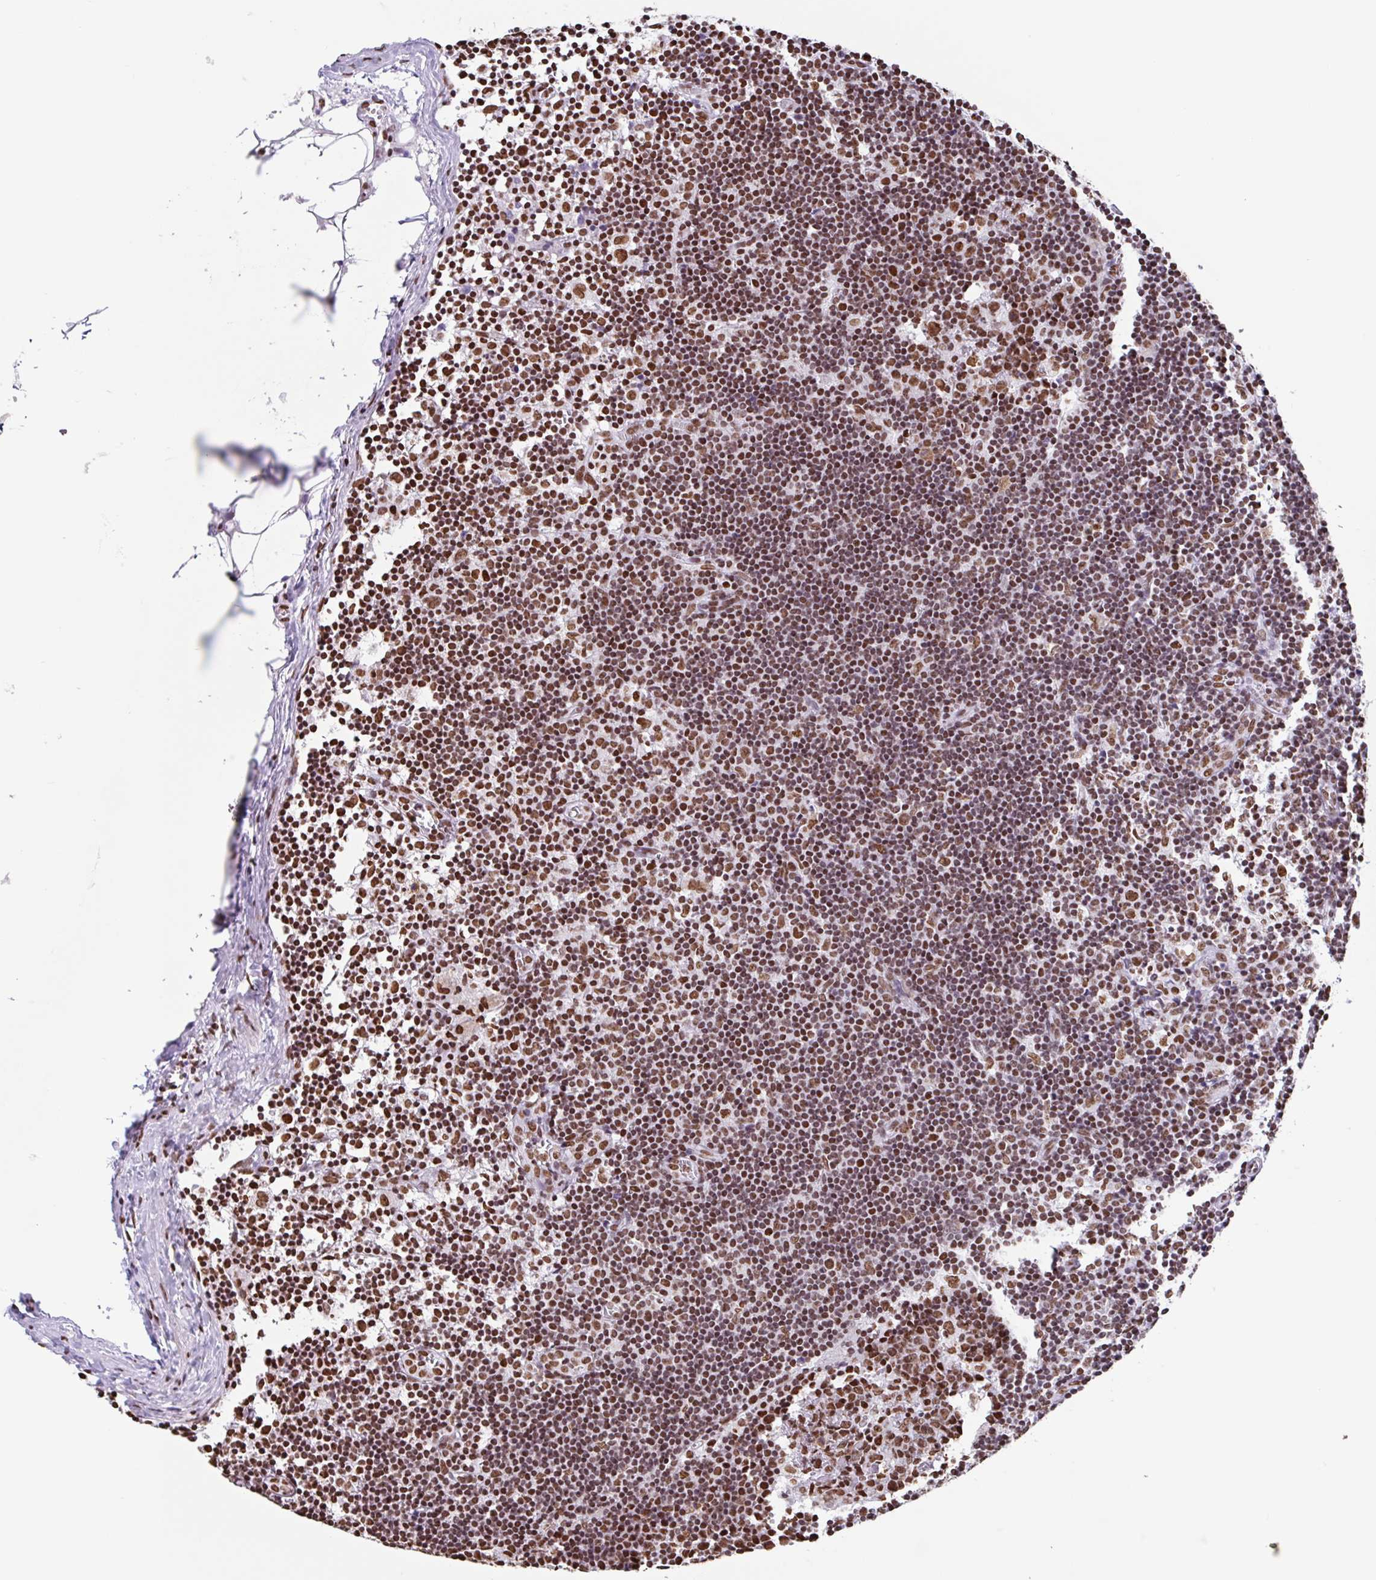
{"staining": {"intensity": "moderate", "quantity": ">75%", "location": "nuclear"}, "tissue": "lymph node", "cell_type": "Germinal center cells", "image_type": "normal", "snomed": [{"axis": "morphology", "description": "Normal tissue, NOS"}, {"axis": "topography", "description": "Lymph node"}], "caption": "Benign lymph node demonstrates moderate nuclear expression in about >75% of germinal center cells (DAB = brown stain, brightfield microscopy at high magnification)..", "gene": "KHDRBS1", "patient": {"sex": "female", "age": 45}}